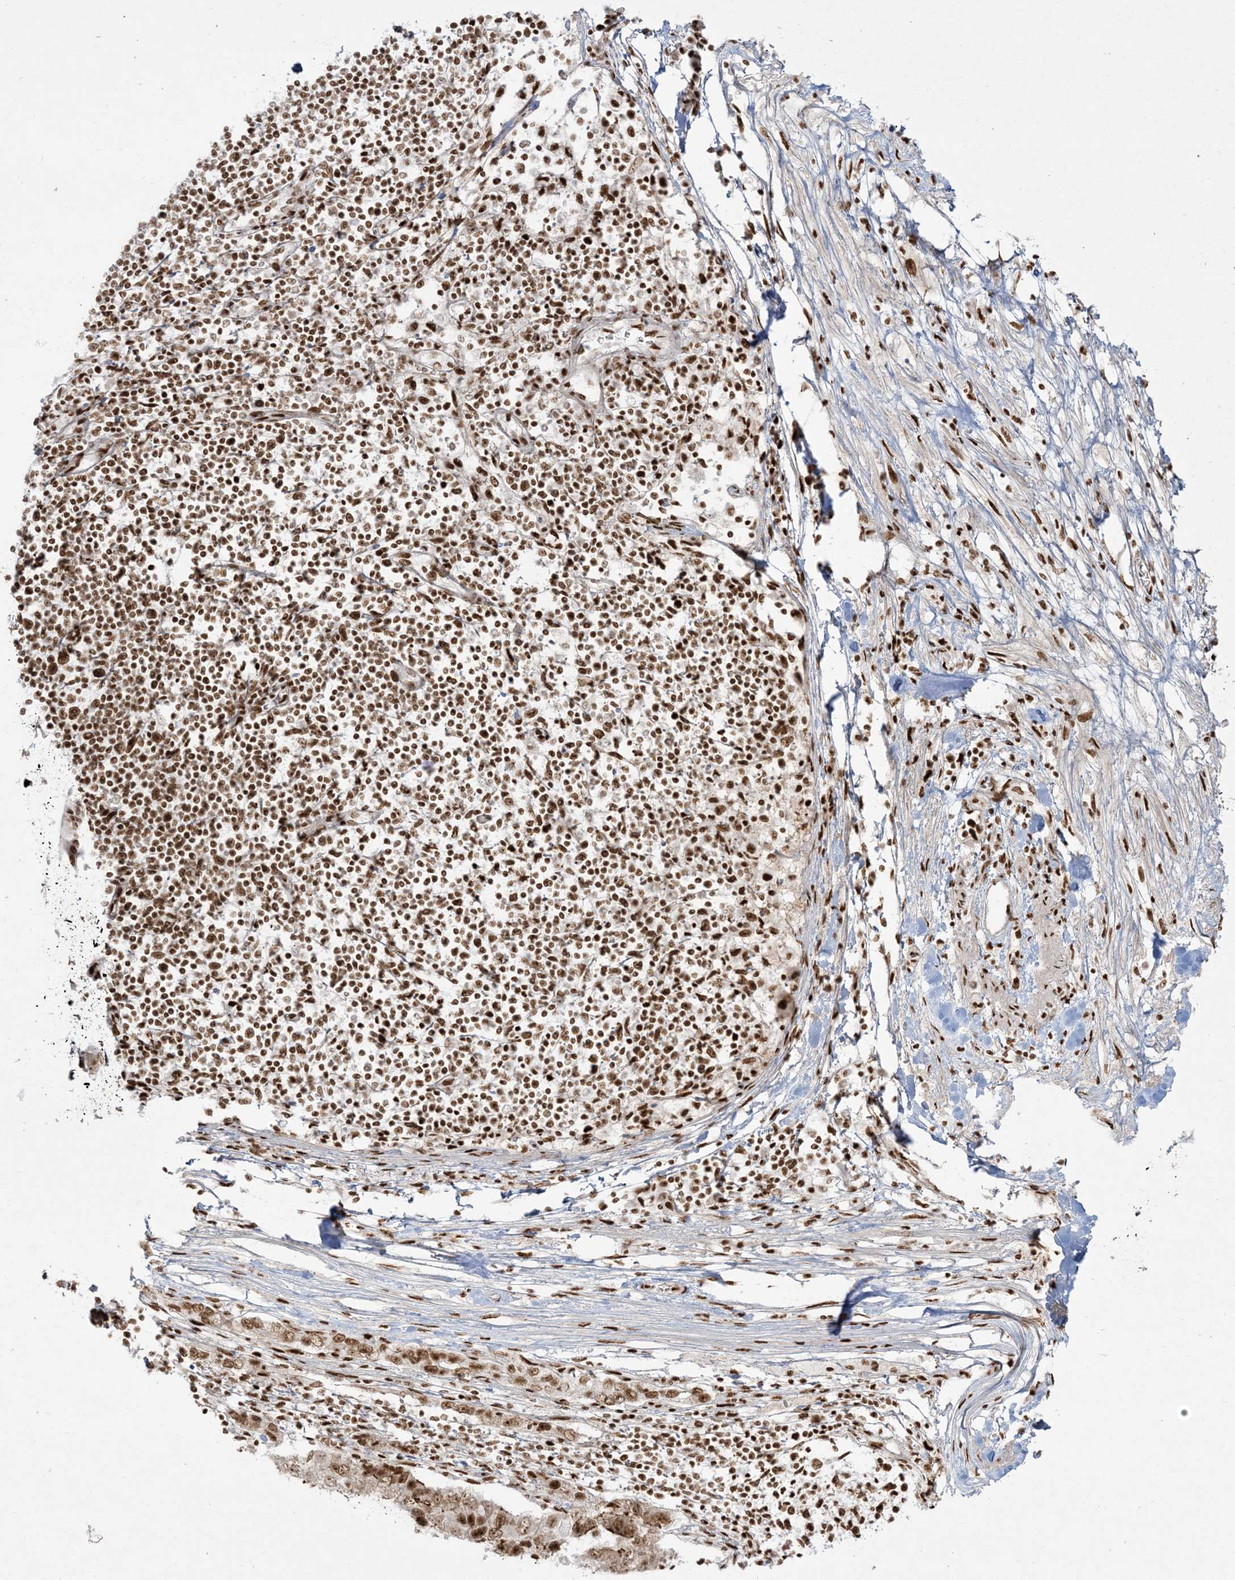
{"staining": {"intensity": "strong", "quantity": ">75%", "location": "nuclear"}, "tissue": "pancreatic cancer", "cell_type": "Tumor cells", "image_type": "cancer", "snomed": [{"axis": "morphology", "description": "Adenocarcinoma, NOS"}, {"axis": "topography", "description": "Pancreas"}], "caption": "Protein staining by IHC exhibits strong nuclear expression in about >75% of tumor cells in adenocarcinoma (pancreatic).", "gene": "RBM10", "patient": {"sex": "female", "age": 61}}